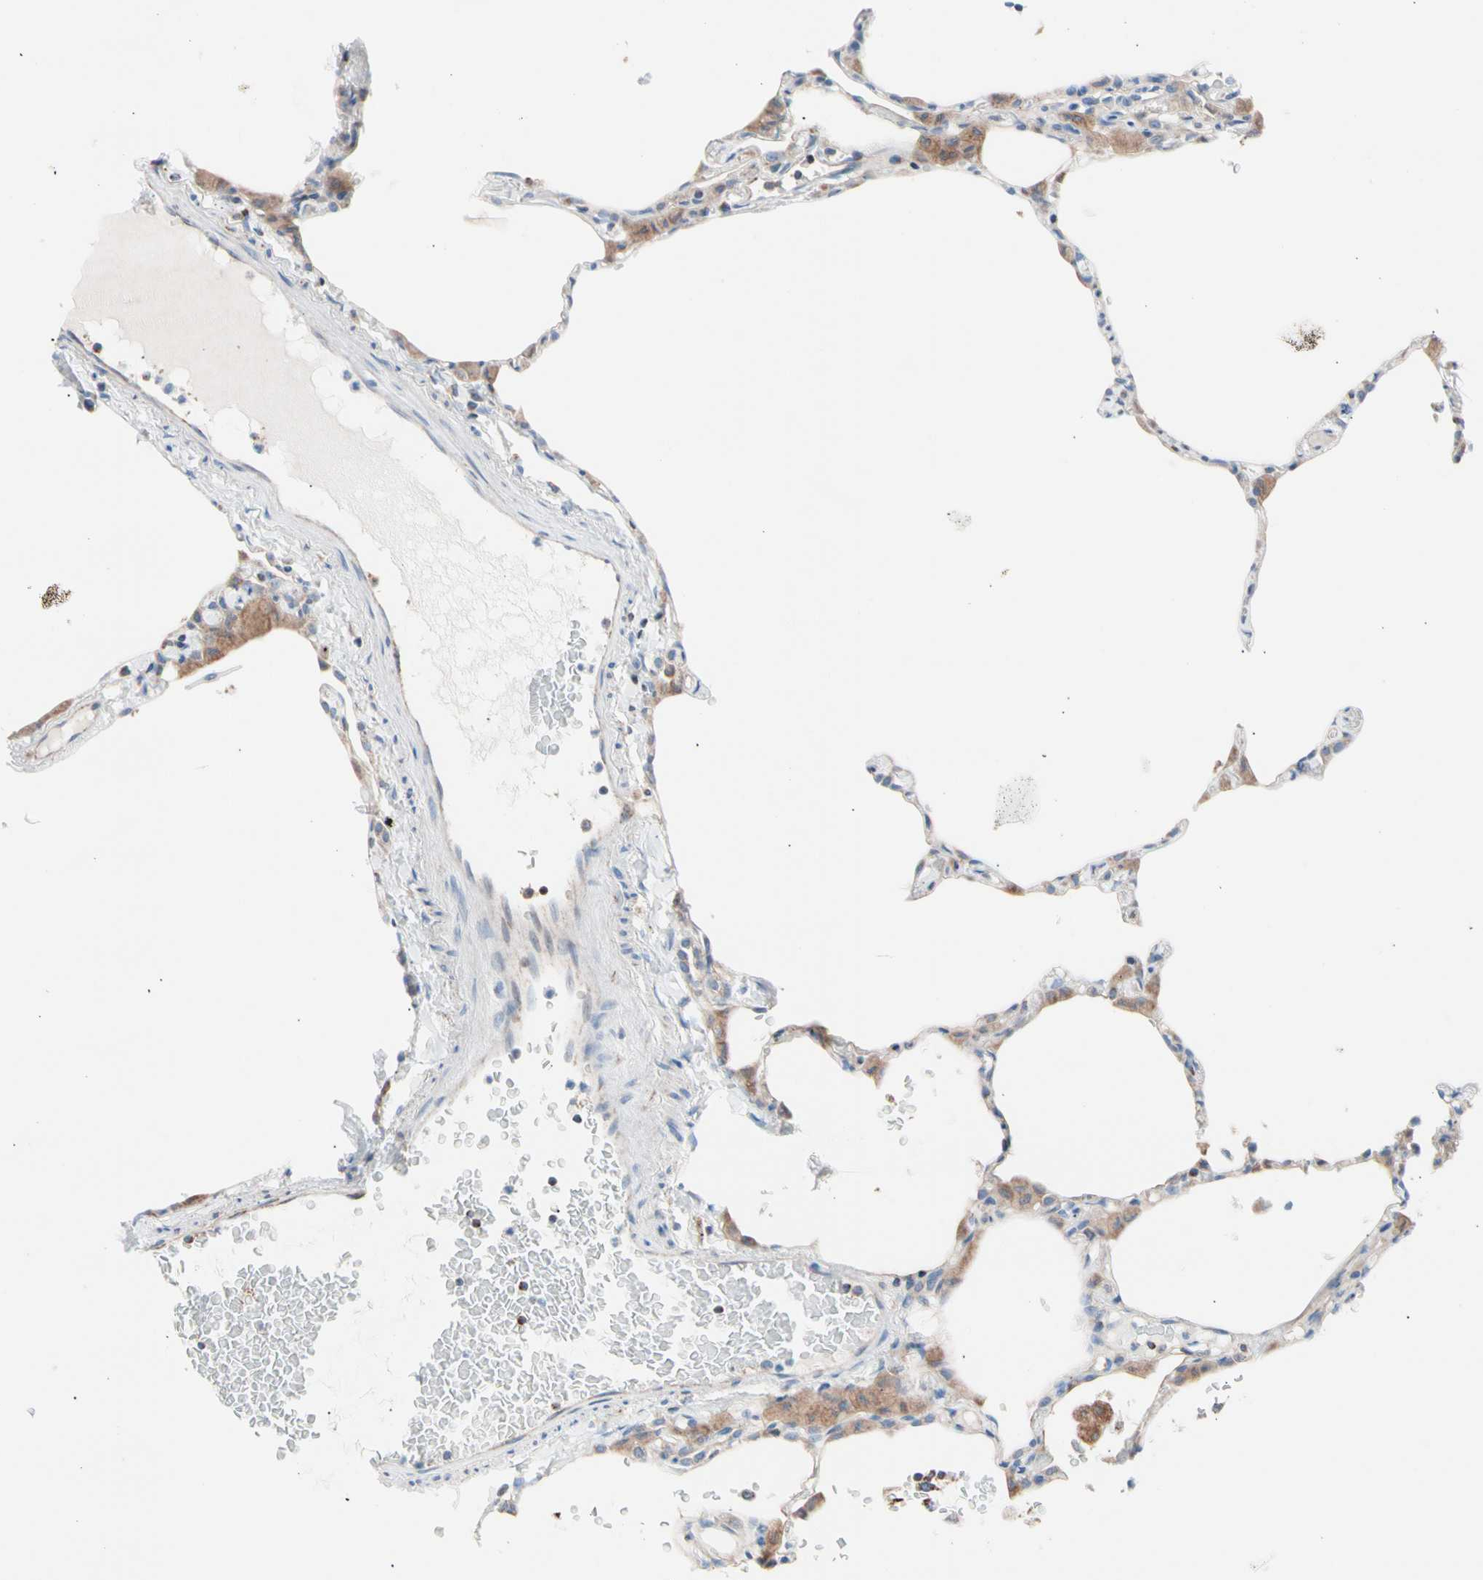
{"staining": {"intensity": "moderate", "quantity": "<25%", "location": "cytoplasmic/membranous"}, "tissue": "lung", "cell_type": "Alveolar cells", "image_type": "normal", "snomed": [{"axis": "morphology", "description": "Normal tissue, NOS"}, {"axis": "topography", "description": "Lung"}], "caption": "The micrograph shows staining of normal lung, revealing moderate cytoplasmic/membranous protein staining (brown color) within alveolar cells. (brown staining indicates protein expression, while blue staining denotes nuclei).", "gene": "HK1", "patient": {"sex": "female", "age": 49}}